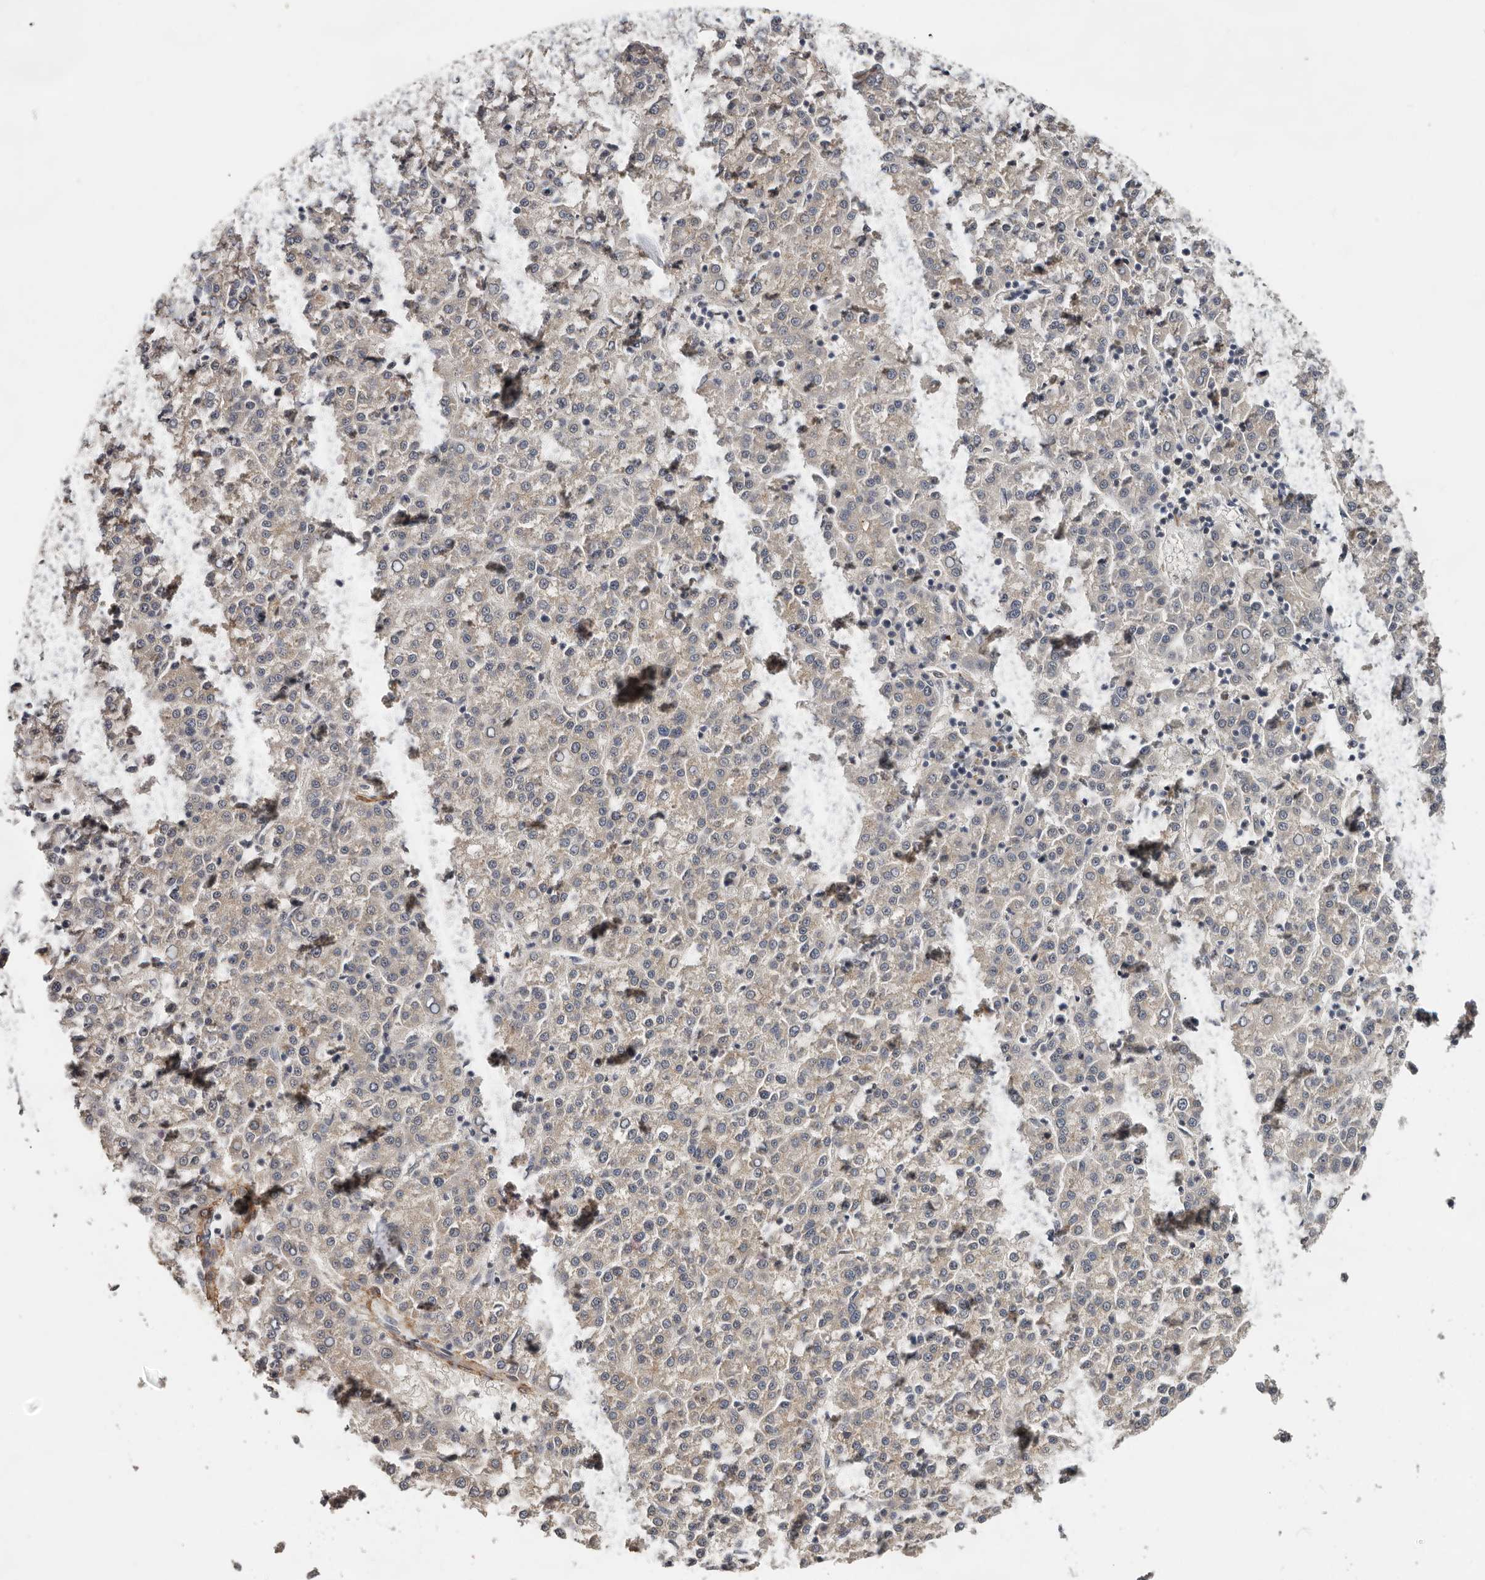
{"staining": {"intensity": "negative", "quantity": "none", "location": "none"}, "tissue": "liver cancer", "cell_type": "Tumor cells", "image_type": "cancer", "snomed": [{"axis": "morphology", "description": "Carcinoma, Hepatocellular, NOS"}, {"axis": "topography", "description": "Liver"}], "caption": "A high-resolution histopathology image shows immunohistochemistry staining of liver cancer, which shows no significant expression in tumor cells.", "gene": "RNF157", "patient": {"sex": "female", "age": 58}}